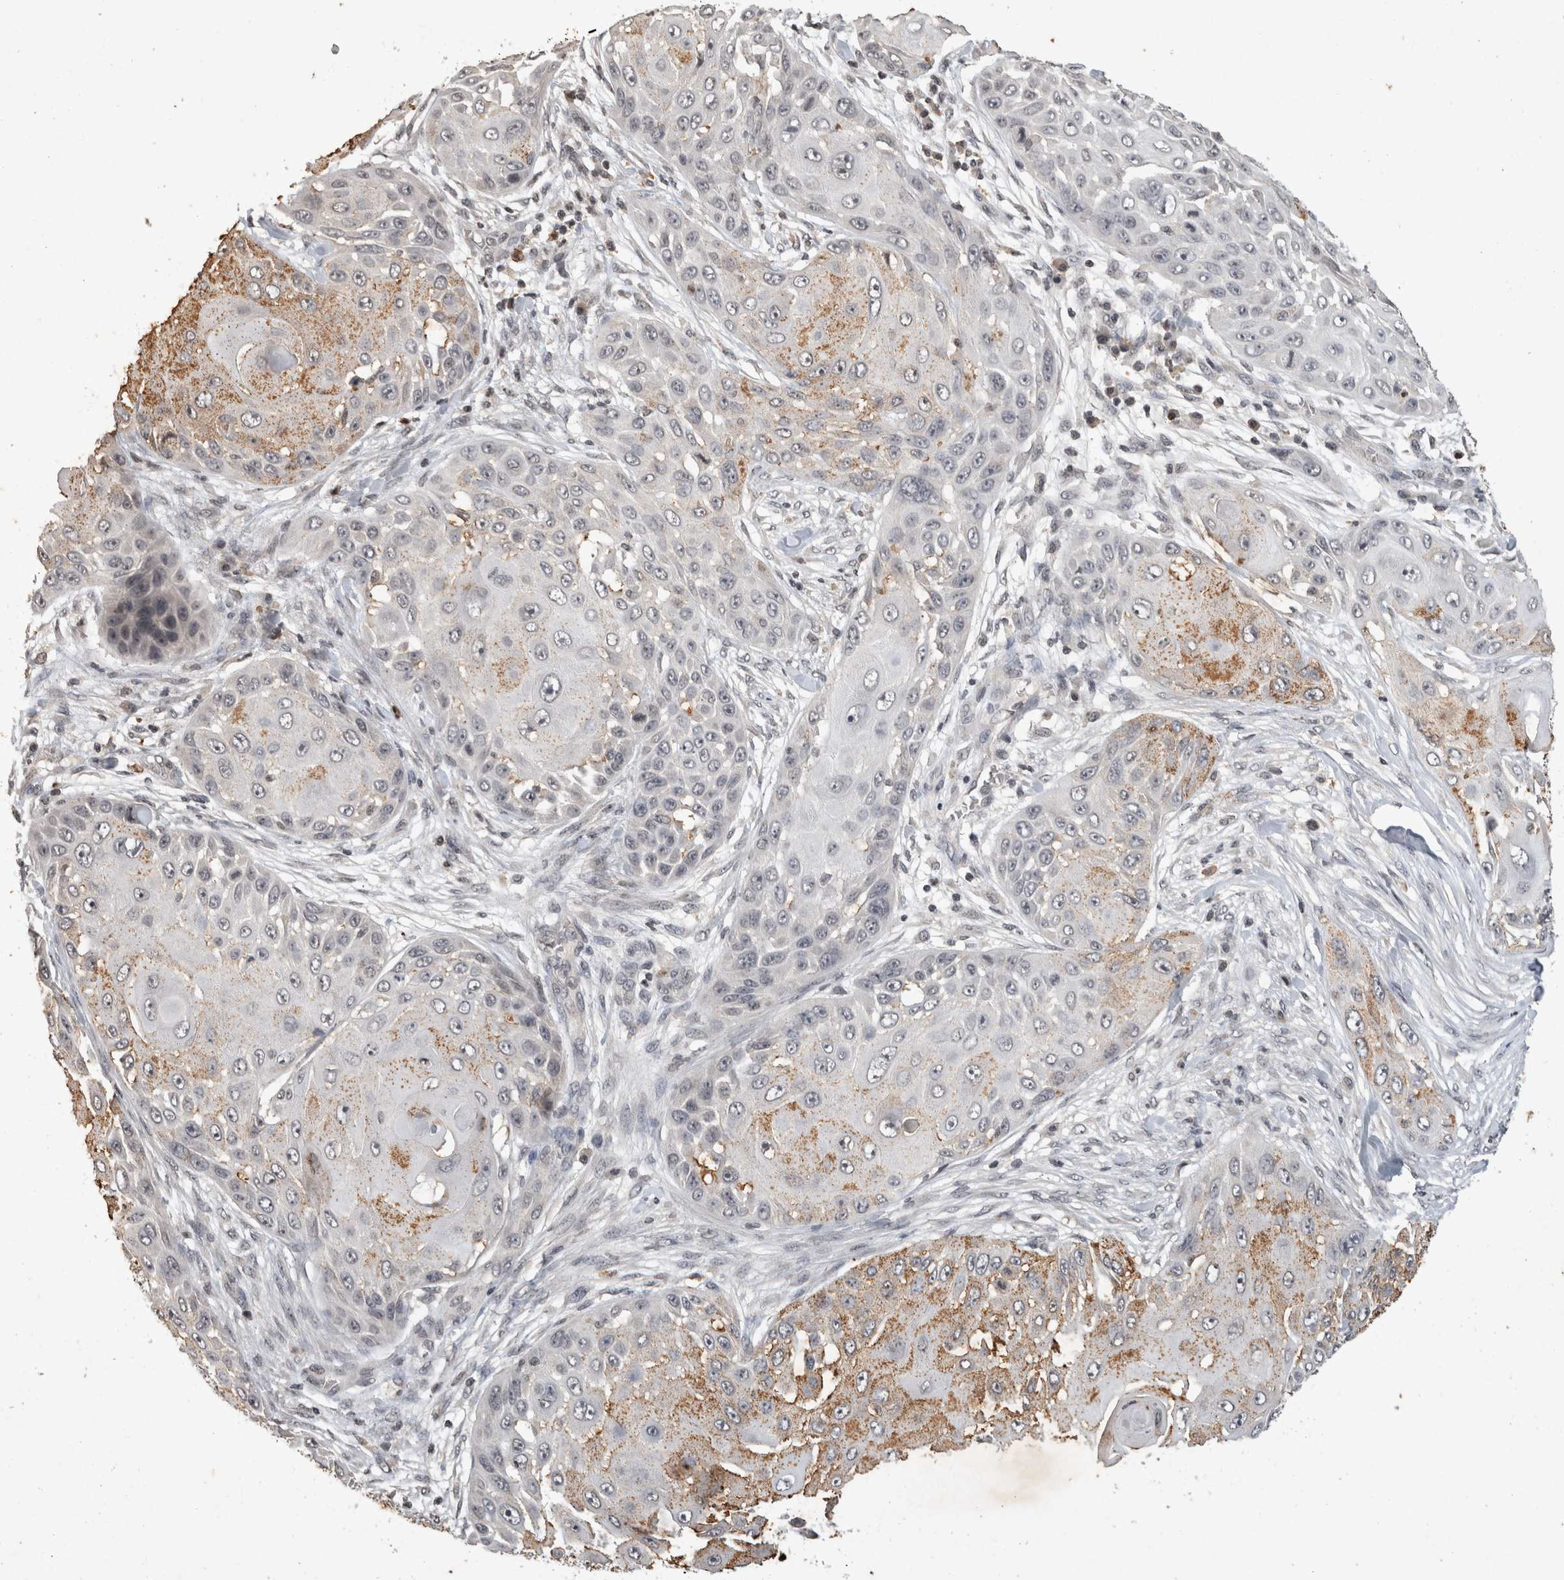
{"staining": {"intensity": "moderate", "quantity": "<25%", "location": "cytoplasmic/membranous"}, "tissue": "skin cancer", "cell_type": "Tumor cells", "image_type": "cancer", "snomed": [{"axis": "morphology", "description": "Squamous cell carcinoma, NOS"}, {"axis": "topography", "description": "Skin"}], "caption": "A micrograph of human skin cancer stained for a protein demonstrates moderate cytoplasmic/membranous brown staining in tumor cells.", "gene": "HRK", "patient": {"sex": "female", "age": 44}}